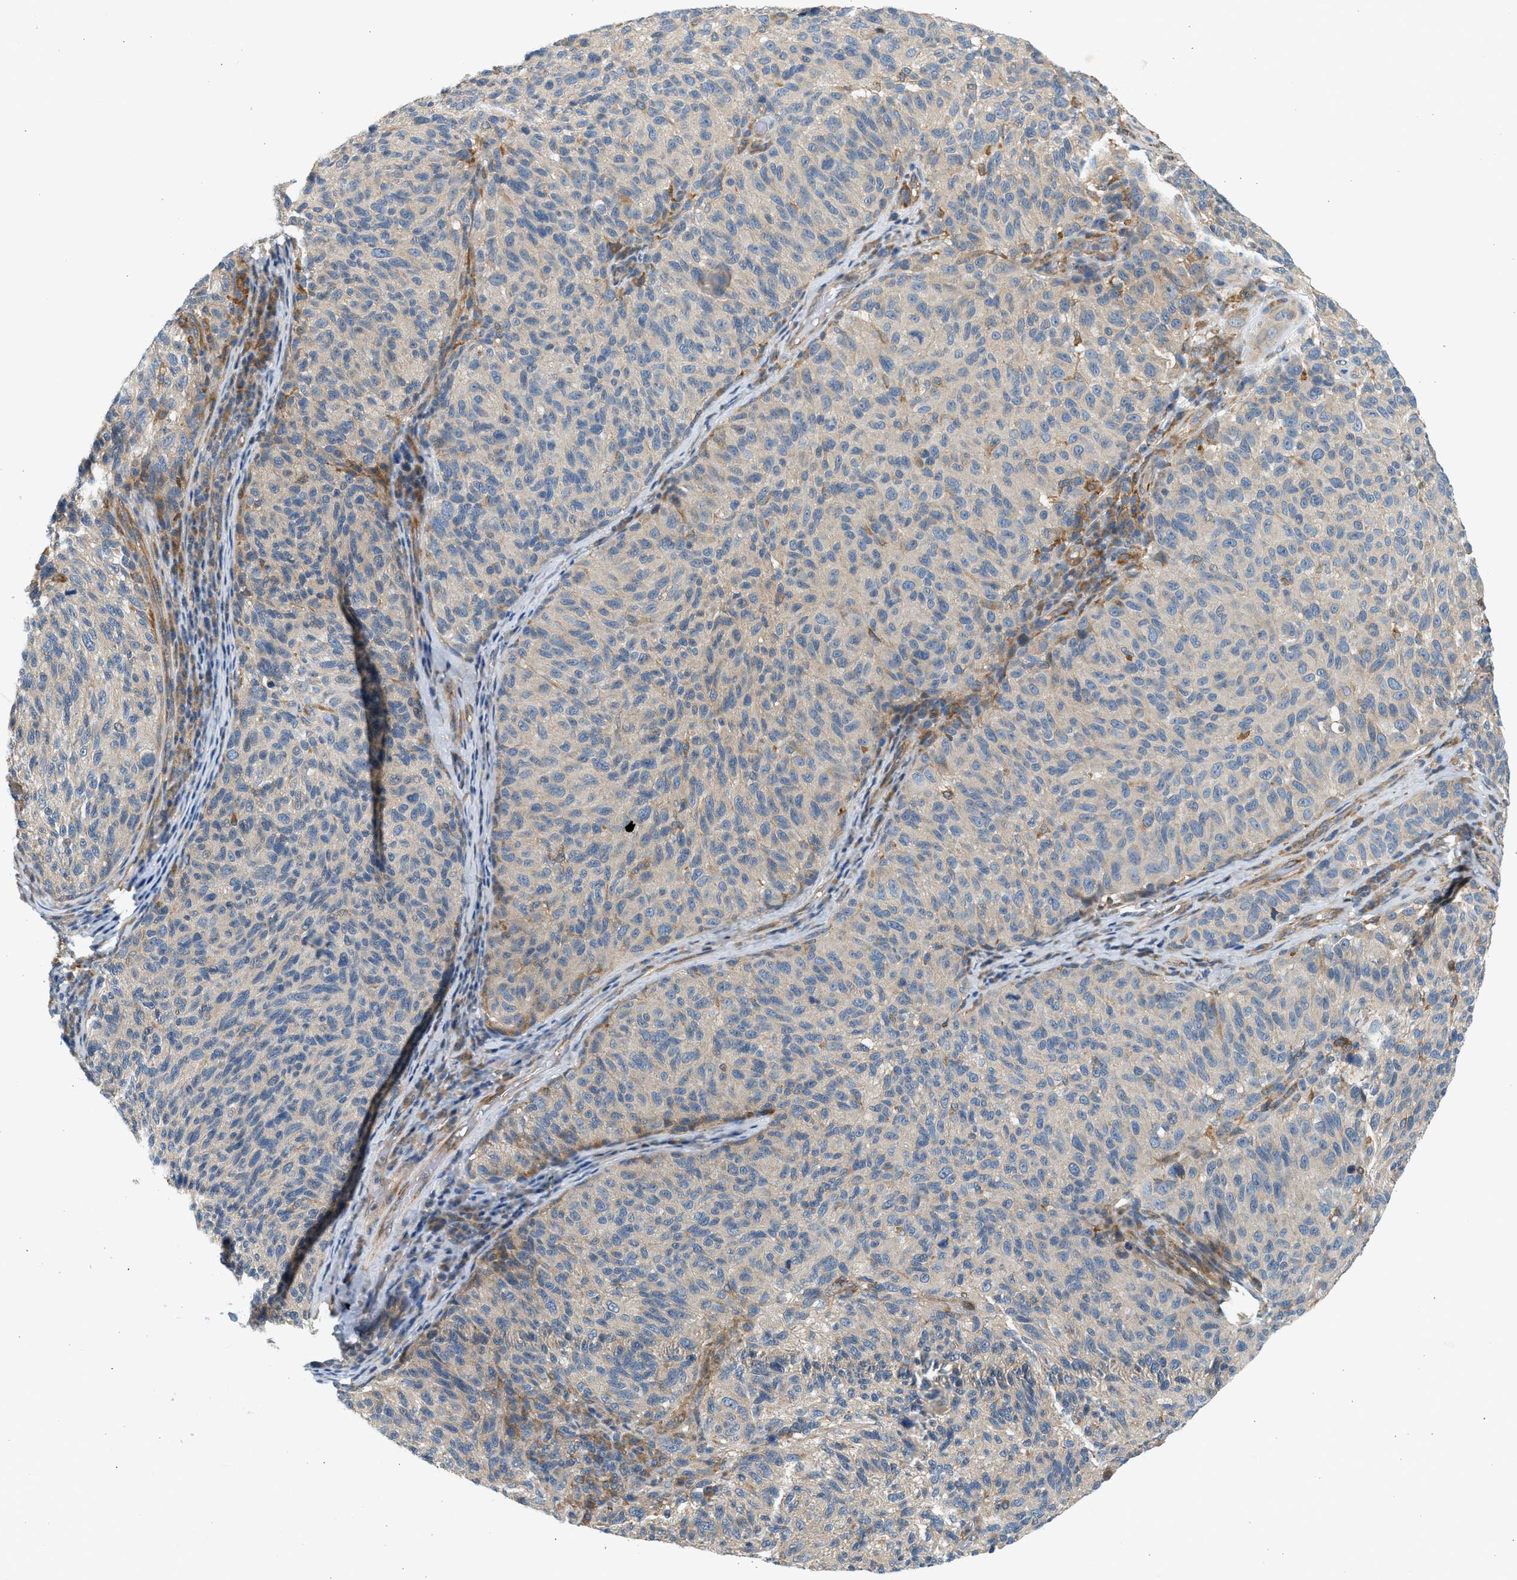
{"staining": {"intensity": "weak", "quantity": "25%-75%", "location": "cytoplasmic/membranous"}, "tissue": "melanoma", "cell_type": "Tumor cells", "image_type": "cancer", "snomed": [{"axis": "morphology", "description": "Malignant melanoma, NOS"}, {"axis": "topography", "description": "Skin"}], "caption": "Weak cytoplasmic/membranous positivity is seen in approximately 25%-75% of tumor cells in melanoma.", "gene": "KDELR2", "patient": {"sex": "female", "age": 73}}